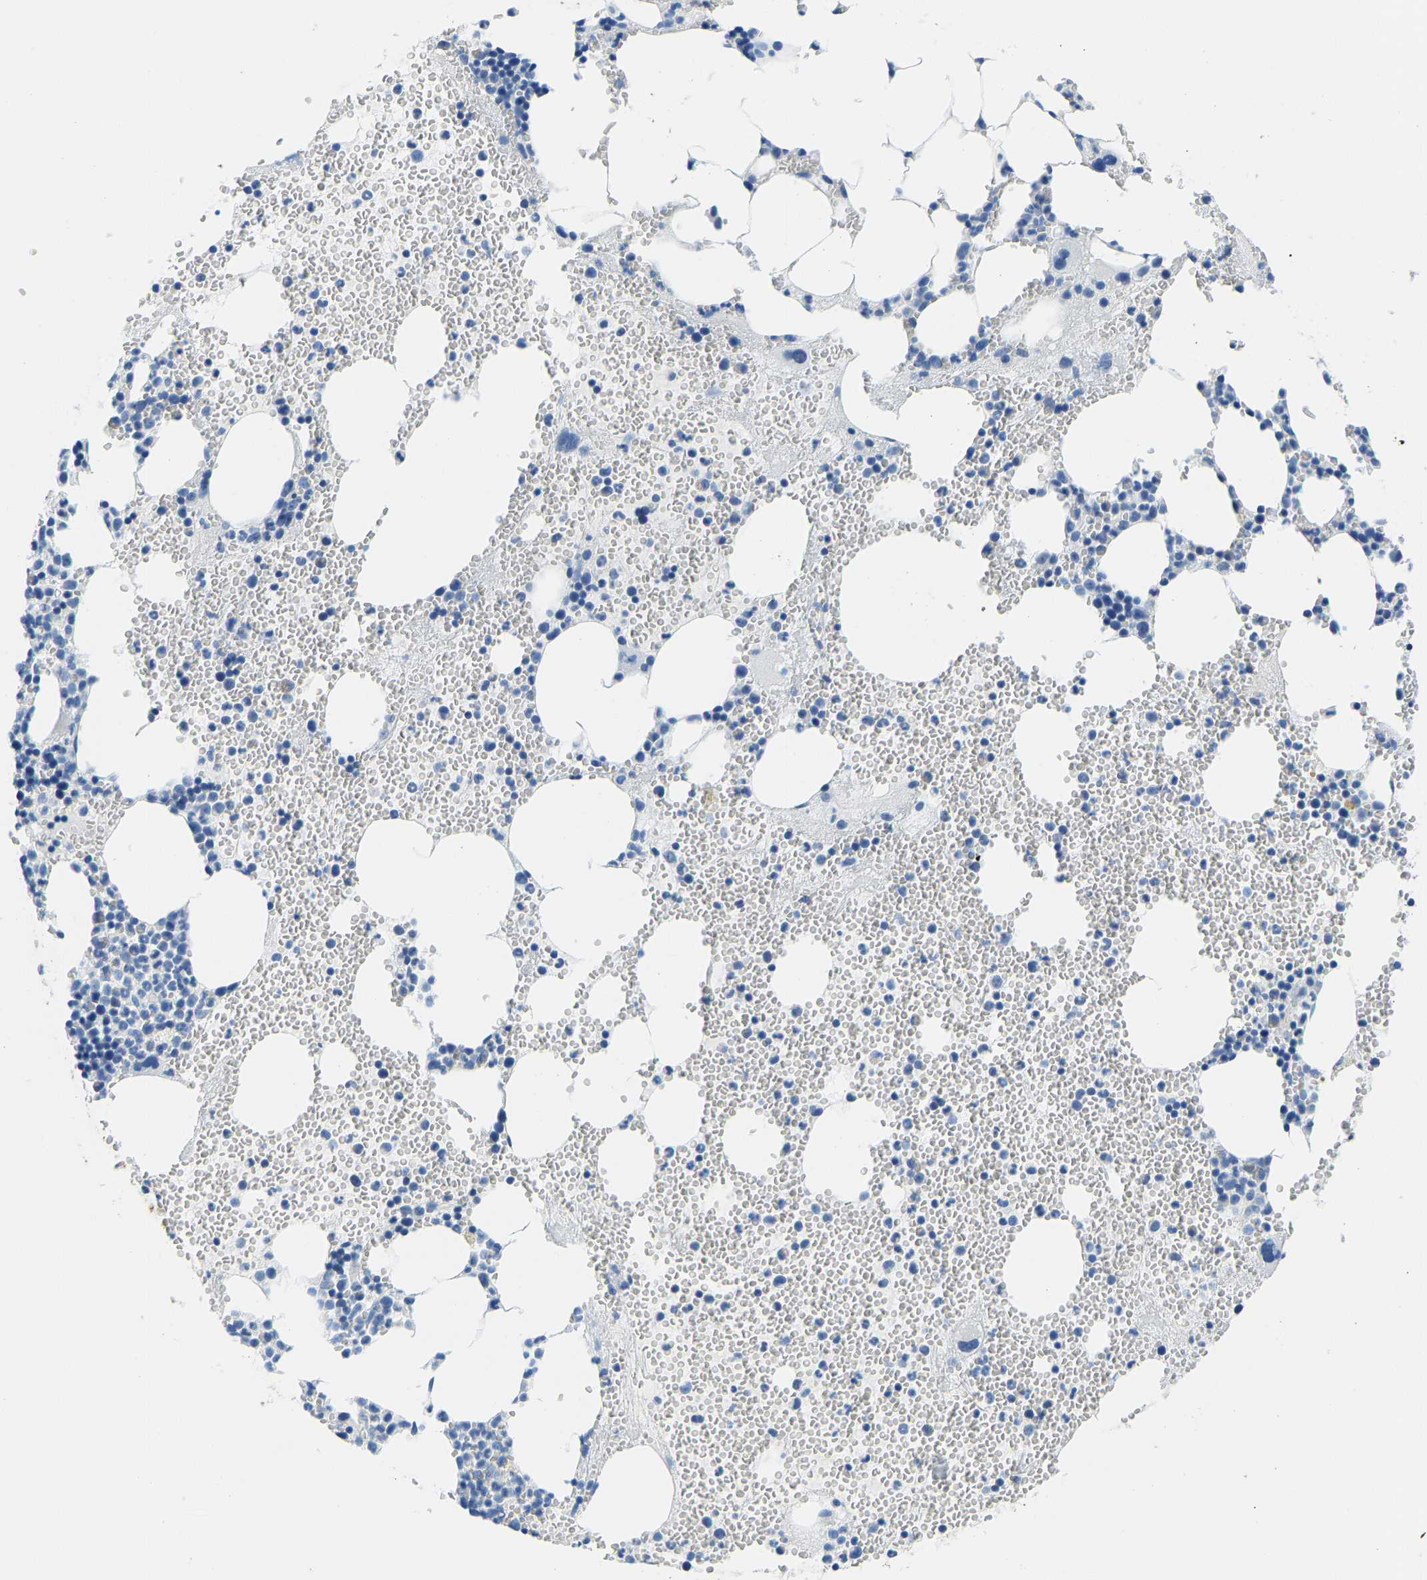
{"staining": {"intensity": "negative", "quantity": "none", "location": "none"}, "tissue": "bone marrow", "cell_type": "Hematopoietic cells", "image_type": "normal", "snomed": [{"axis": "morphology", "description": "Normal tissue, NOS"}, {"axis": "morphology", "description": "Inflammation, NOS"}, {"axis": "topography", "description": "Bone marrow"}], "caption": "IHC micrograph of unremarkable bone marrow stained for a protein (brown), which displays no expression in hematopoietic cells.", "gene": "SERPINB3", "patient": {"sex": "female", "age": 76}}